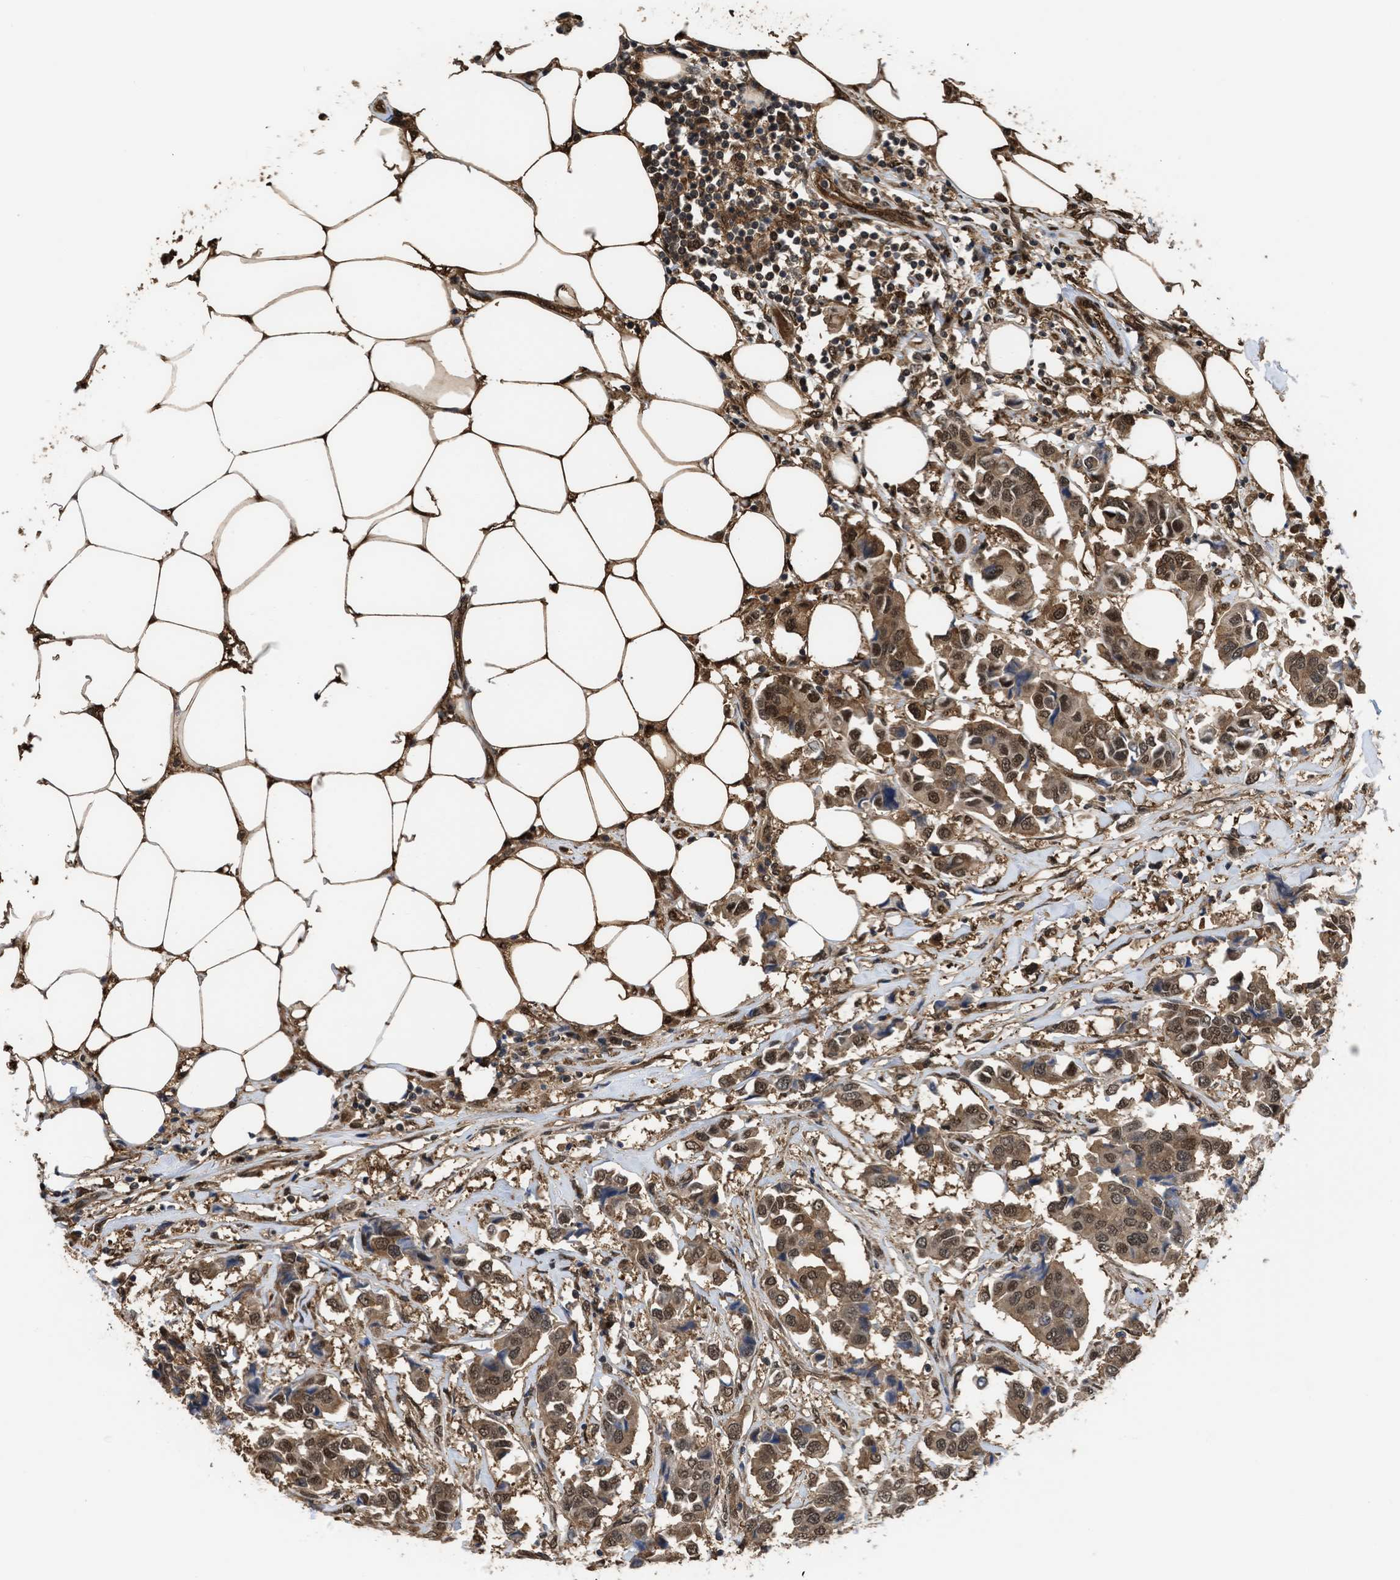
{"staining": {"intensity": "moderate", "quantity": ">75%", "location": "nuclear"}, "tissue": "breast cancer", "cell_type": "Tumor cells", "image_type": "cancer", "snomed": [{"axis": "morphology", "description": "Duct carcinoma"}, {"axis": "topography", "description": "Breast"}], "caption": "A photomicrograph of human invasive ductal carcinoma (breast) stained for a protein displays moderate nuclear brown staining in tumor cells. (DAB IHC, brown staining for protein, blue staining for nuclei).", "gene": "YWHAG", "patient": {"sex": "female", "age": 80}}